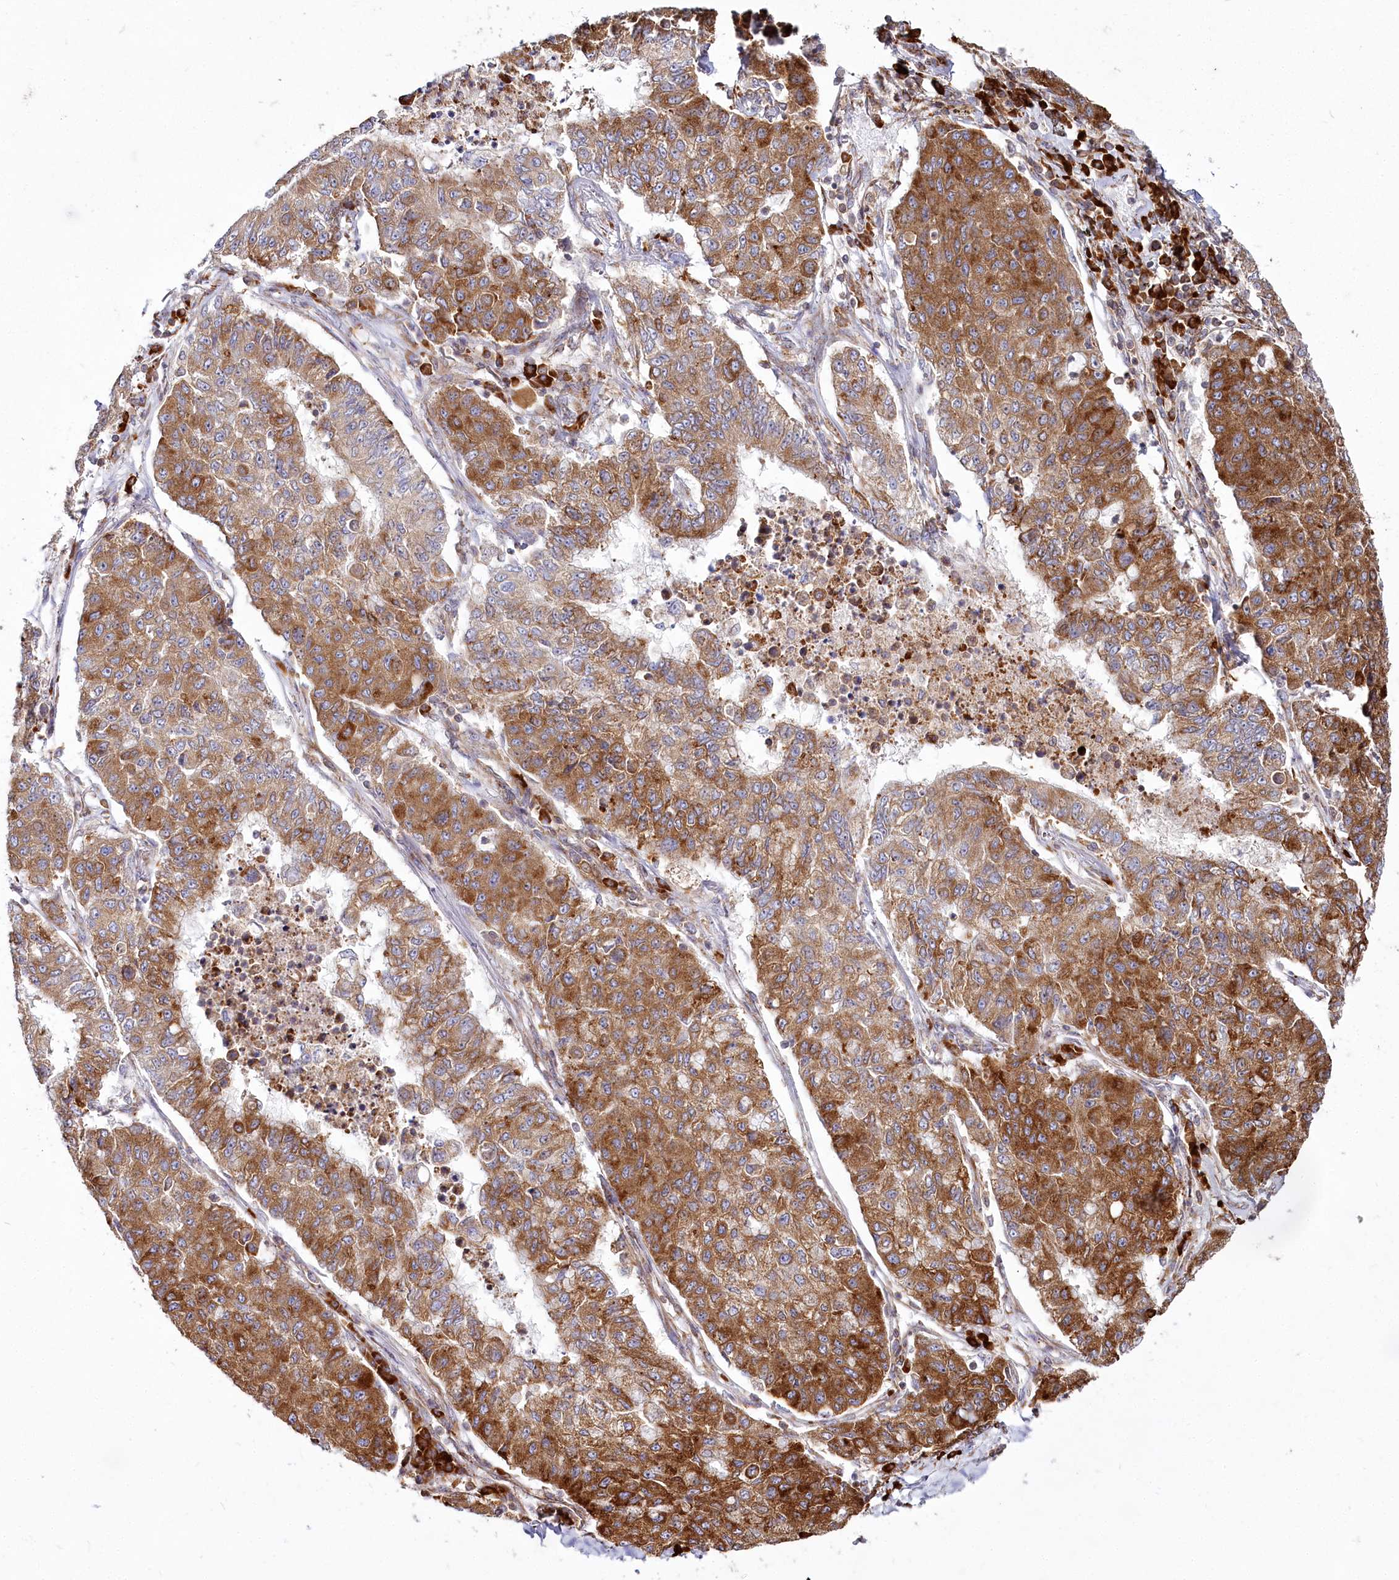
{"staining": {"intensity": "moderate", "quantity": ">75%", "location": "cytoplasmic/membranous"}, "tissue": "lung cancer", "cell_type": "Tumor cells", "image_type": "cancer", "snomed": [{"axis": "morphology", "description": "Squamous cell carcinoma, NOS"}, {"axis": "topography", "description": "Lung"}], "caption": "Protein expression analysis of lung cancer exhibits moderate cytoplasmic/membranous staining in about >75% of tumor cells.", "gene": "POGLUT1", "patient": {"sex": "male", "age": 74}}